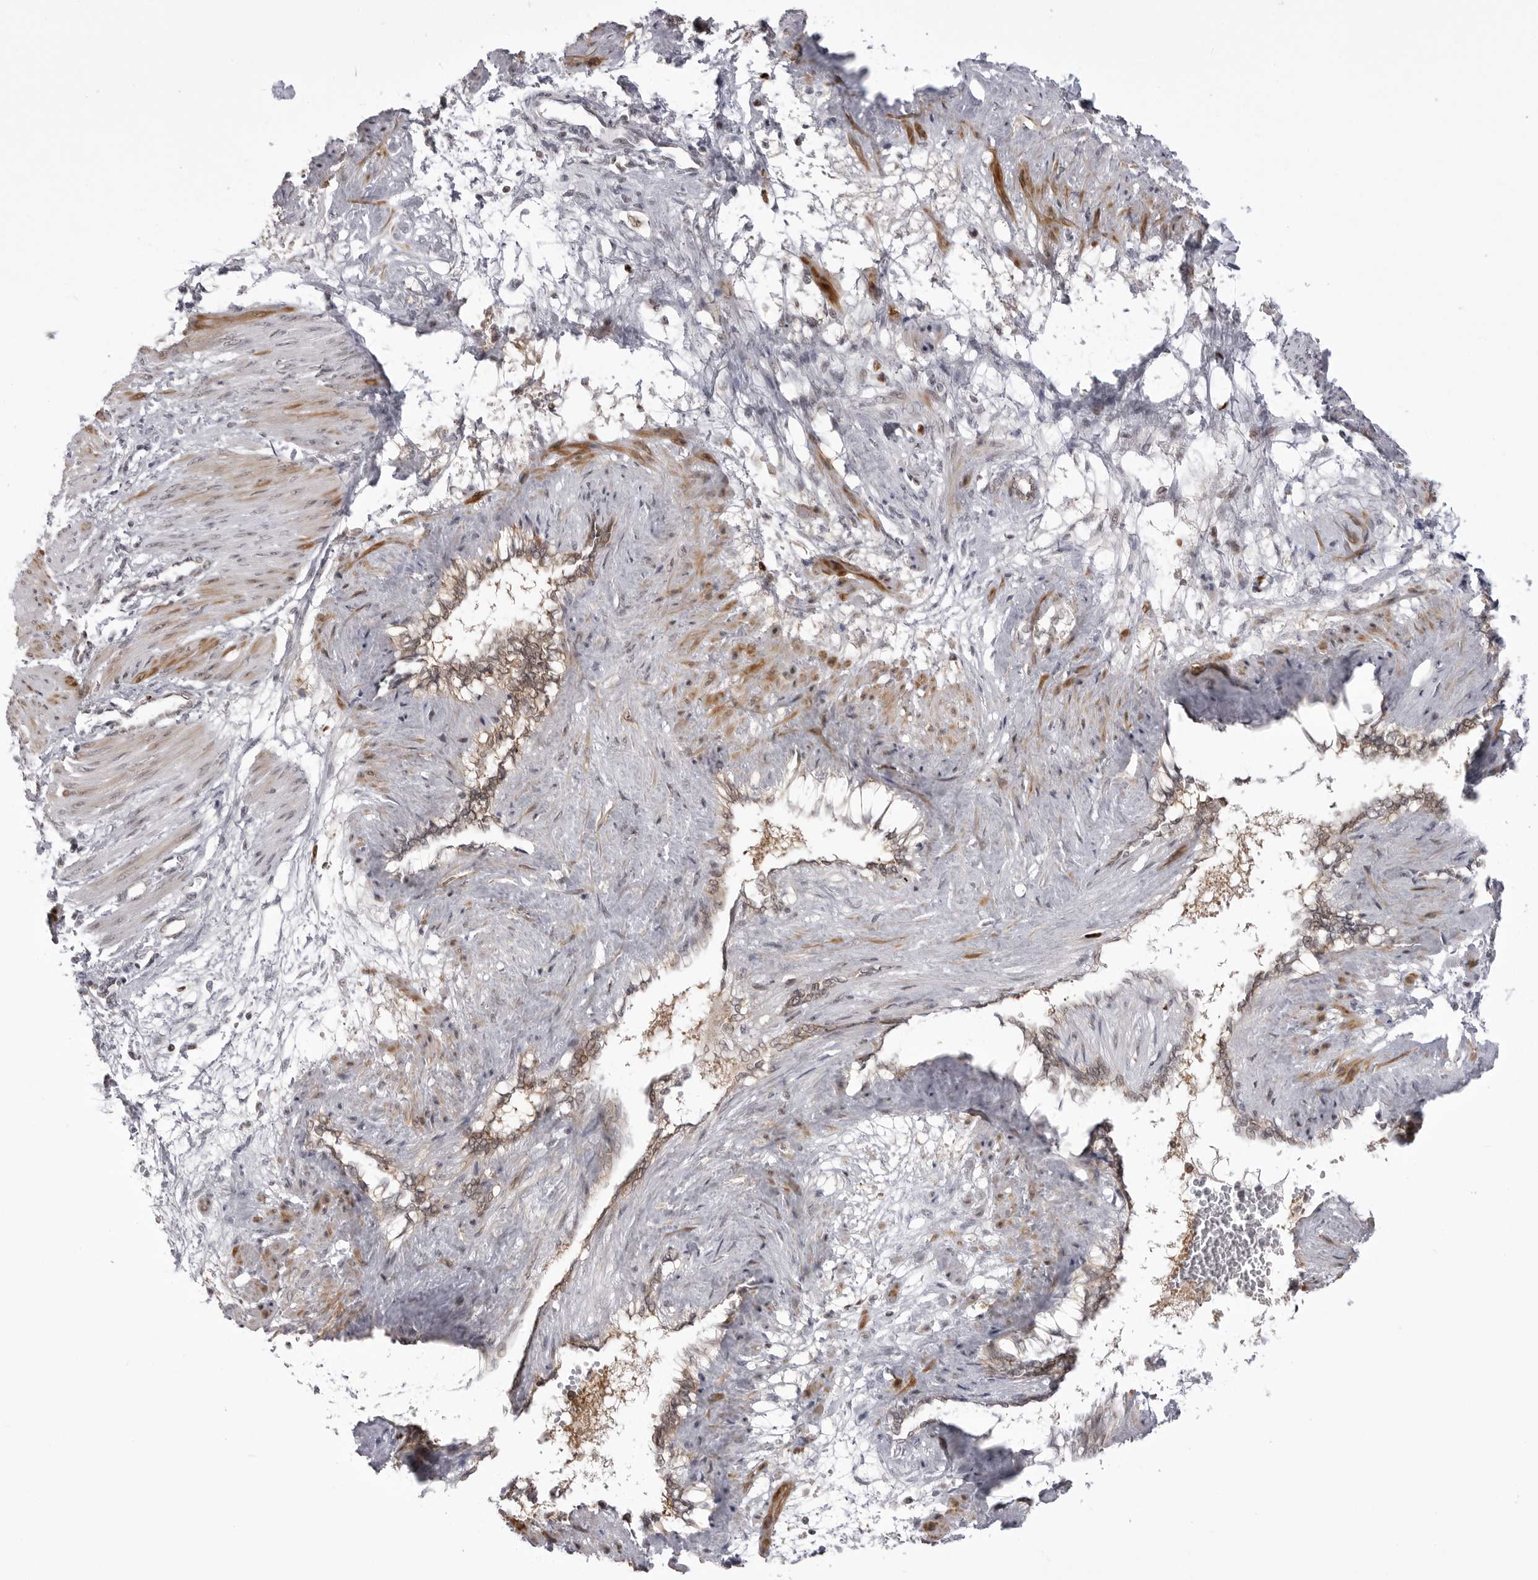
{"staining": {"intensity": "moderate", "quantity": "25%-75%", "location": "cytoplasmic/membranous,nuclear"}, "tissue": "smooth muscle", "cell_type": "Smooth muscle cells", "image_type": "normal", "snomed": [{"axis": "morphology", "description": "Normal tissue, NOS"}, {"axis": "topography", "description": "Endometrium"}], "caption": "Immunohistochemical staining of benign smooth muscle reveals medium levels of moderate cytoplasmic/membranous,nuclear positivity in approximately 25%-75% of smooth muscle cells.", "gene": "PTK2B", "patient": {"sex": "female", "age": 33}}